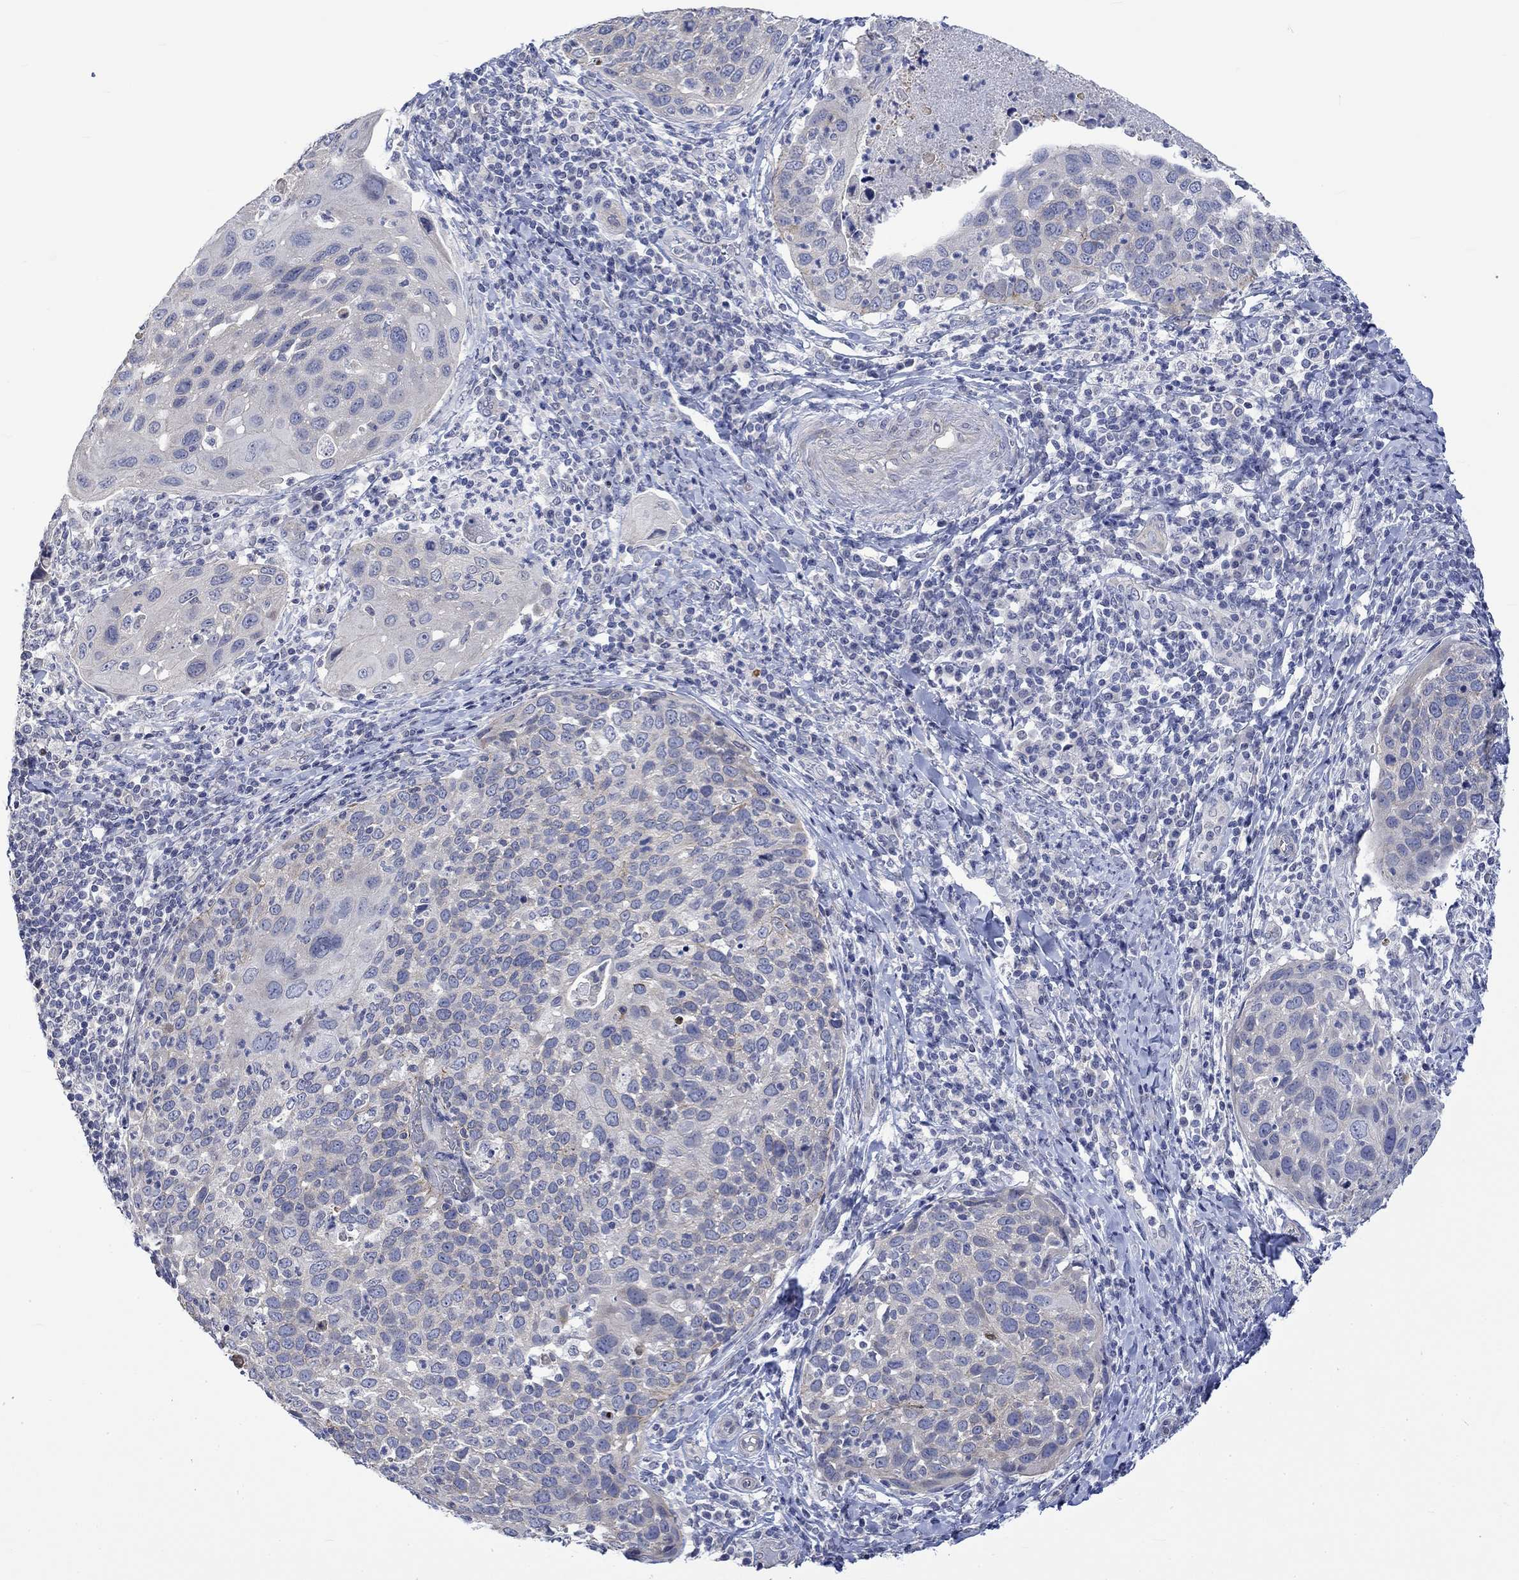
{"staining": {"intensity": "weak", "quantity": "<25%", "location": "cytoplasmic/membranous"}, "tissue": "cervical cancer", "cell_type": "Tumor cells", "image_type": "cancer", "snomed": [{"axis": "morphology", "description": "Squamous cell carcinoma, NOS"}, {"axis": "topography", "description": "Cervix"}], "caption": "IHC image of human cervical squamous cell carcinoma stained for a protein (brown), which demonstrates no positivity in tumor cells.", "gene": "AGRP", "patient": {"sex": "female", "age": 54}}